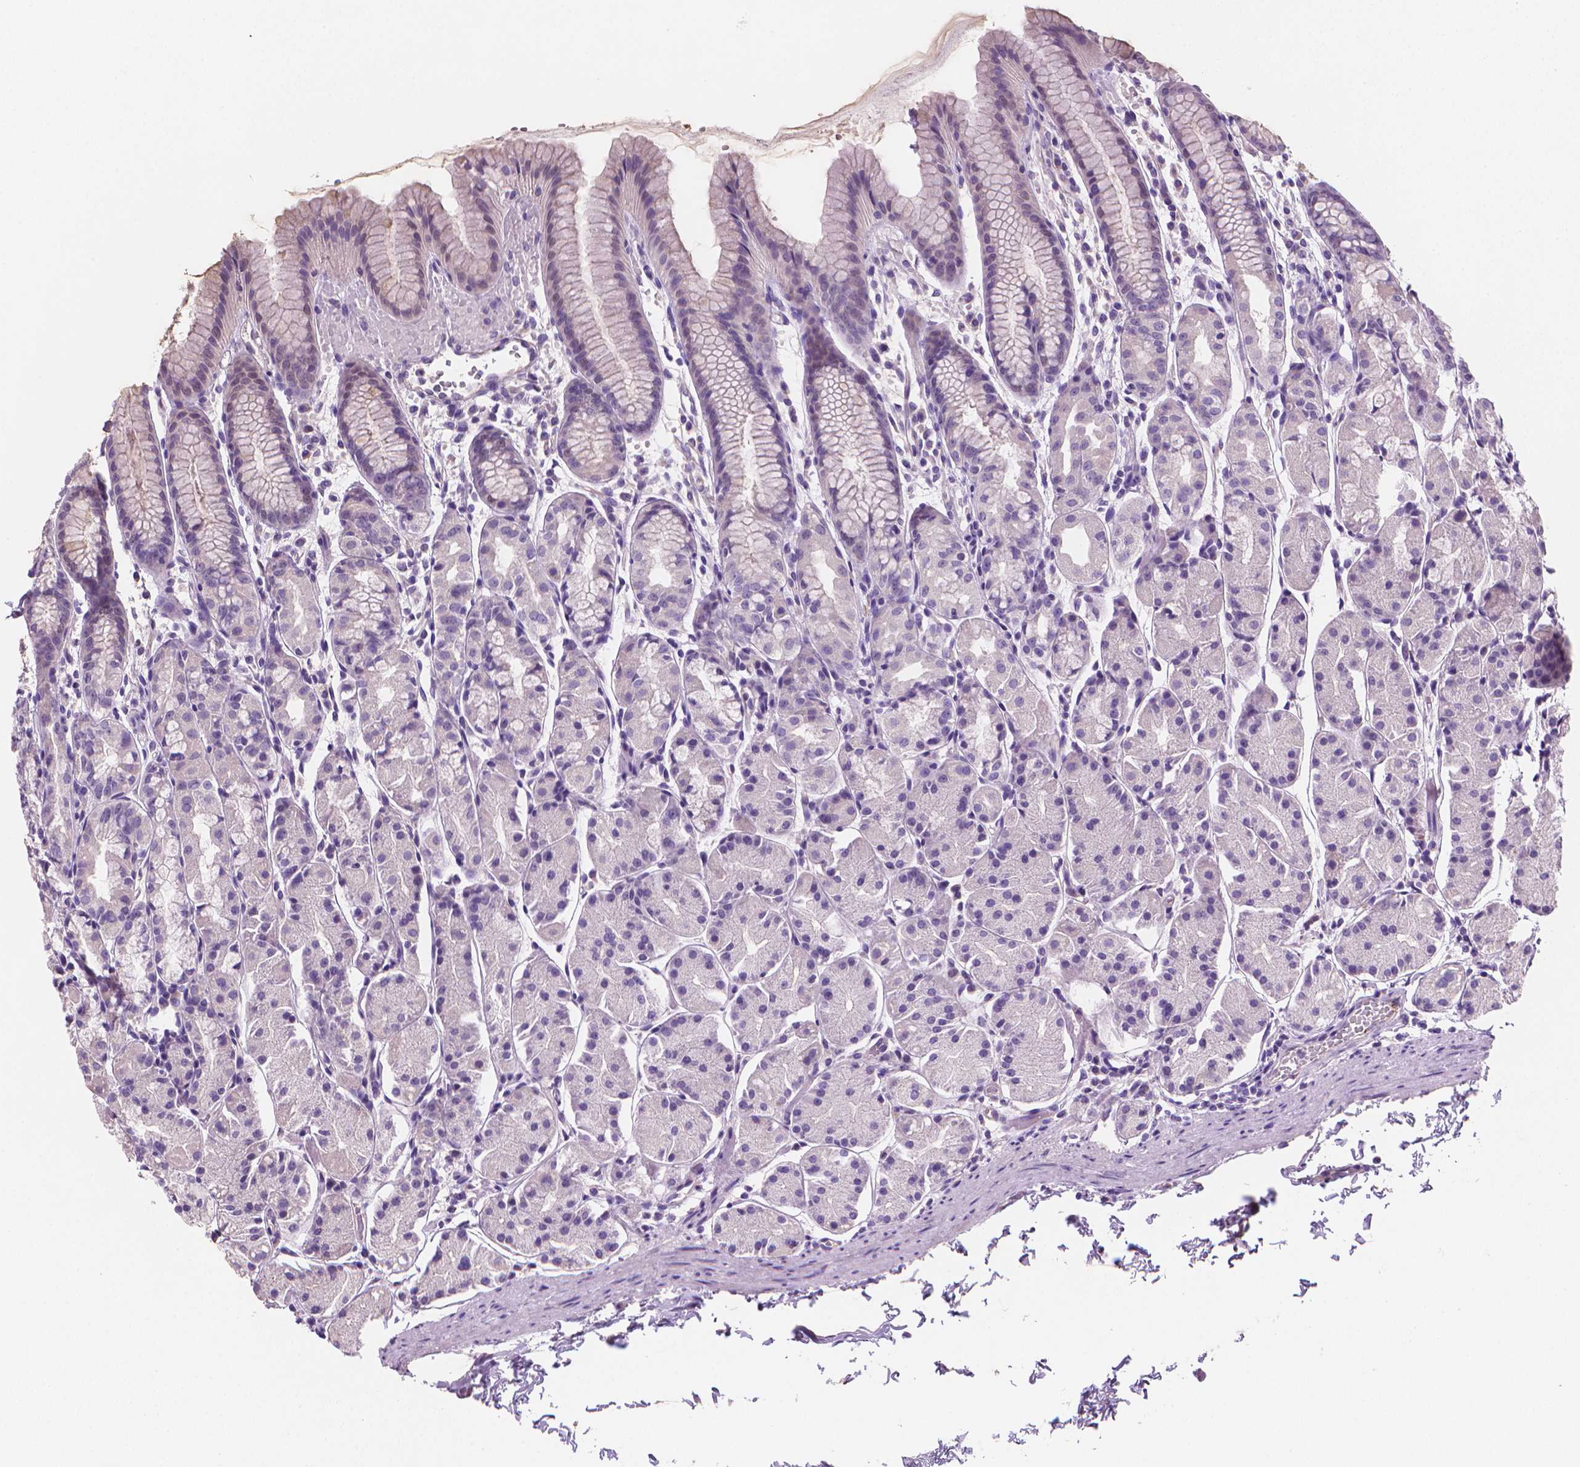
{"staining": {"intensity": "weak", "quantity": "<25%", "location": "cytoplasmic/membranous"}, "tissue": "stomach", "cell_type": "Glandular cells", "image_type": "normal", "snomed": [{"axis": "morphology", "description": "Normal tissue, NOS"}, {"axis": "topography", "description": "Stomach, upper"}], "caption": "The image shows no significant positivity in glandular cells of stomach. The staining is performed using DAB (3,3'-diaminobenzidine) brown chromogen with nuclei counter-stained in using hematoxylin.", "gene": "CLXN", "patient": {"sex": "male", "age": 47}}